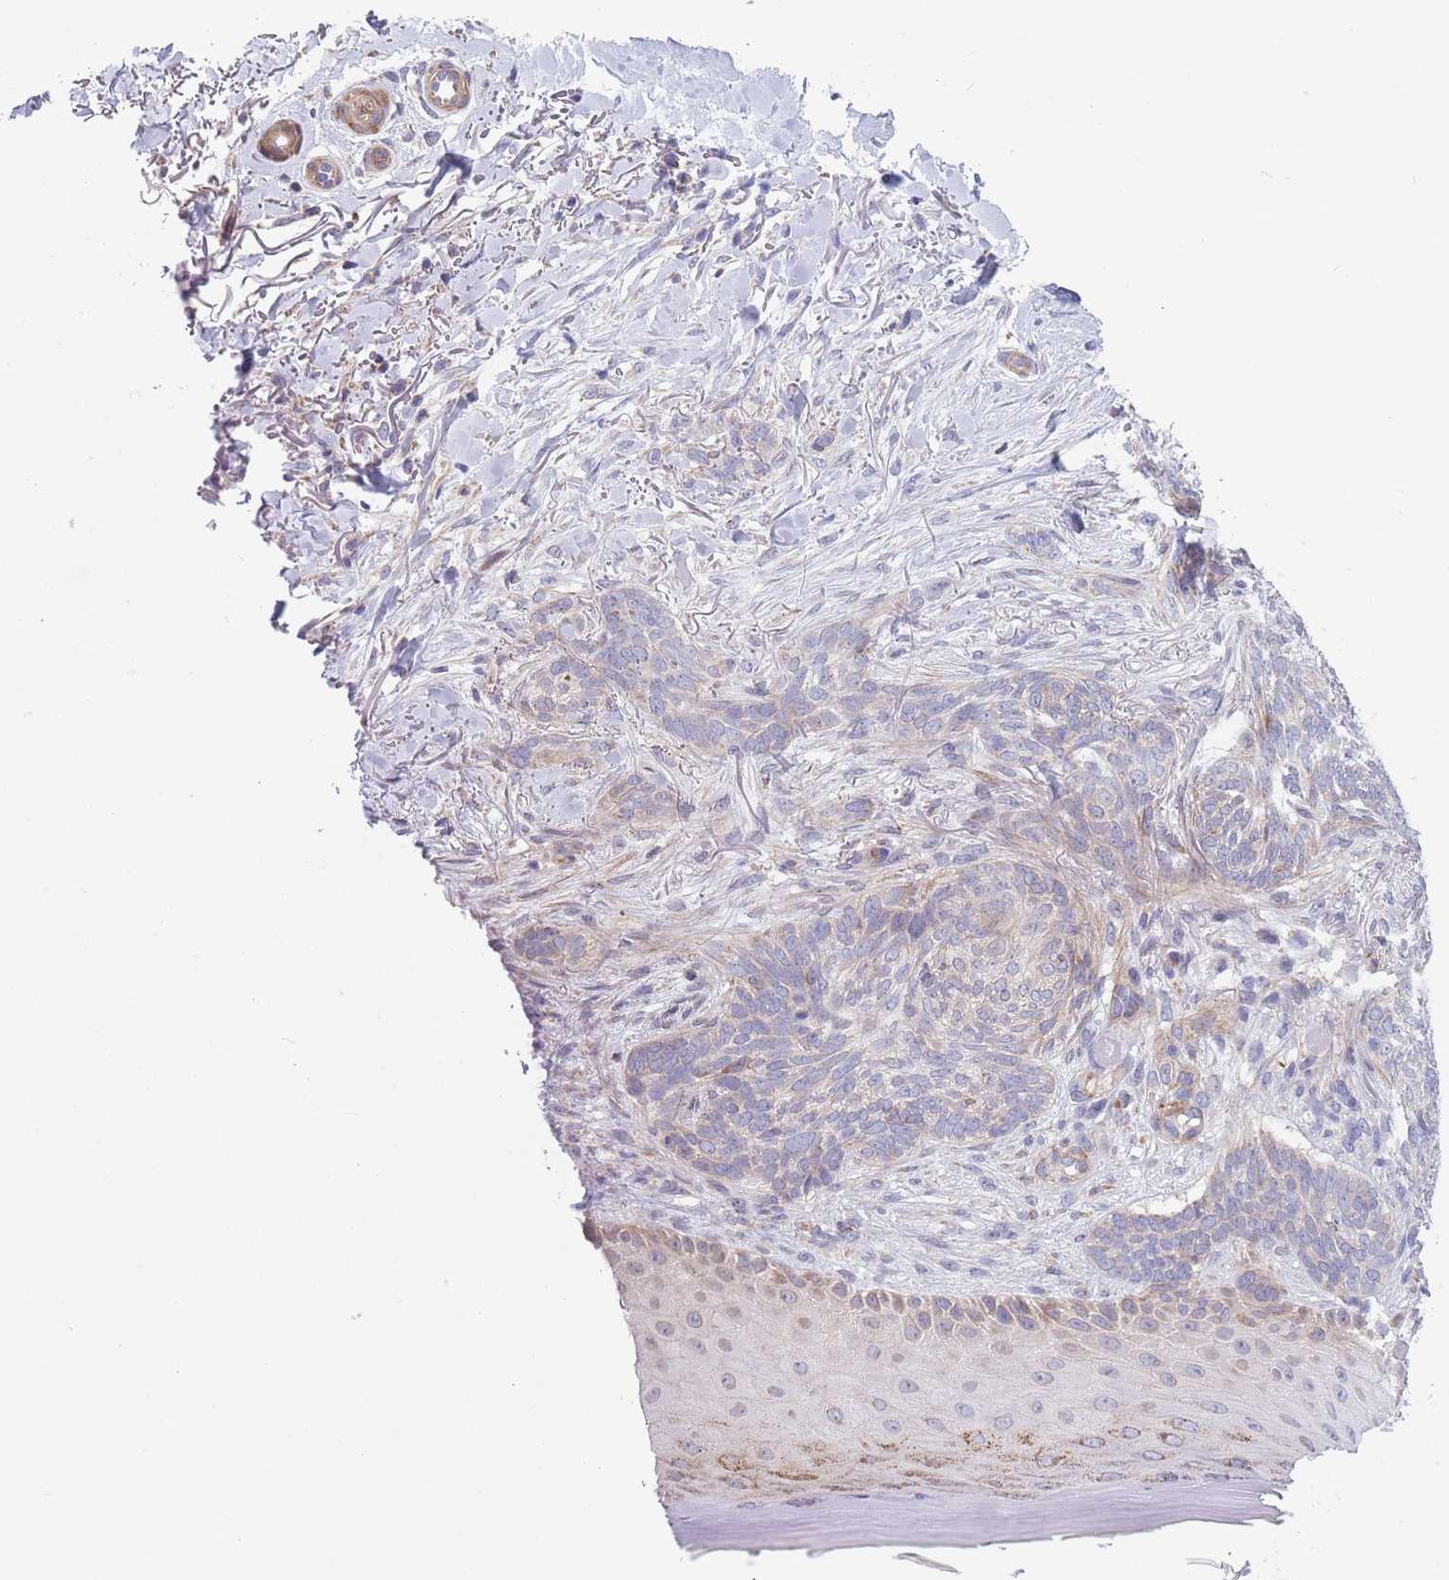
{"staining": {"intensity": "negative", "quantity": "none", "location": "none"}, "tissue": "skin cancer", "cell_type": "Tumor cells", "image_type": "cancer", "snomed": [{"axis": "morphology", "description": "Normal tissue, NOS"}, {"axis": "morphology", "description": "Basal cell carcinoma"}, {"axis": "topography", "description": "Skin"}], "caption": "A micrograph of human skin cancer (basal cell carcinoma) is negative for staining in tumor cells.", "gene": "SMPD4", "patient": {"sex": "female", "age": 67}}